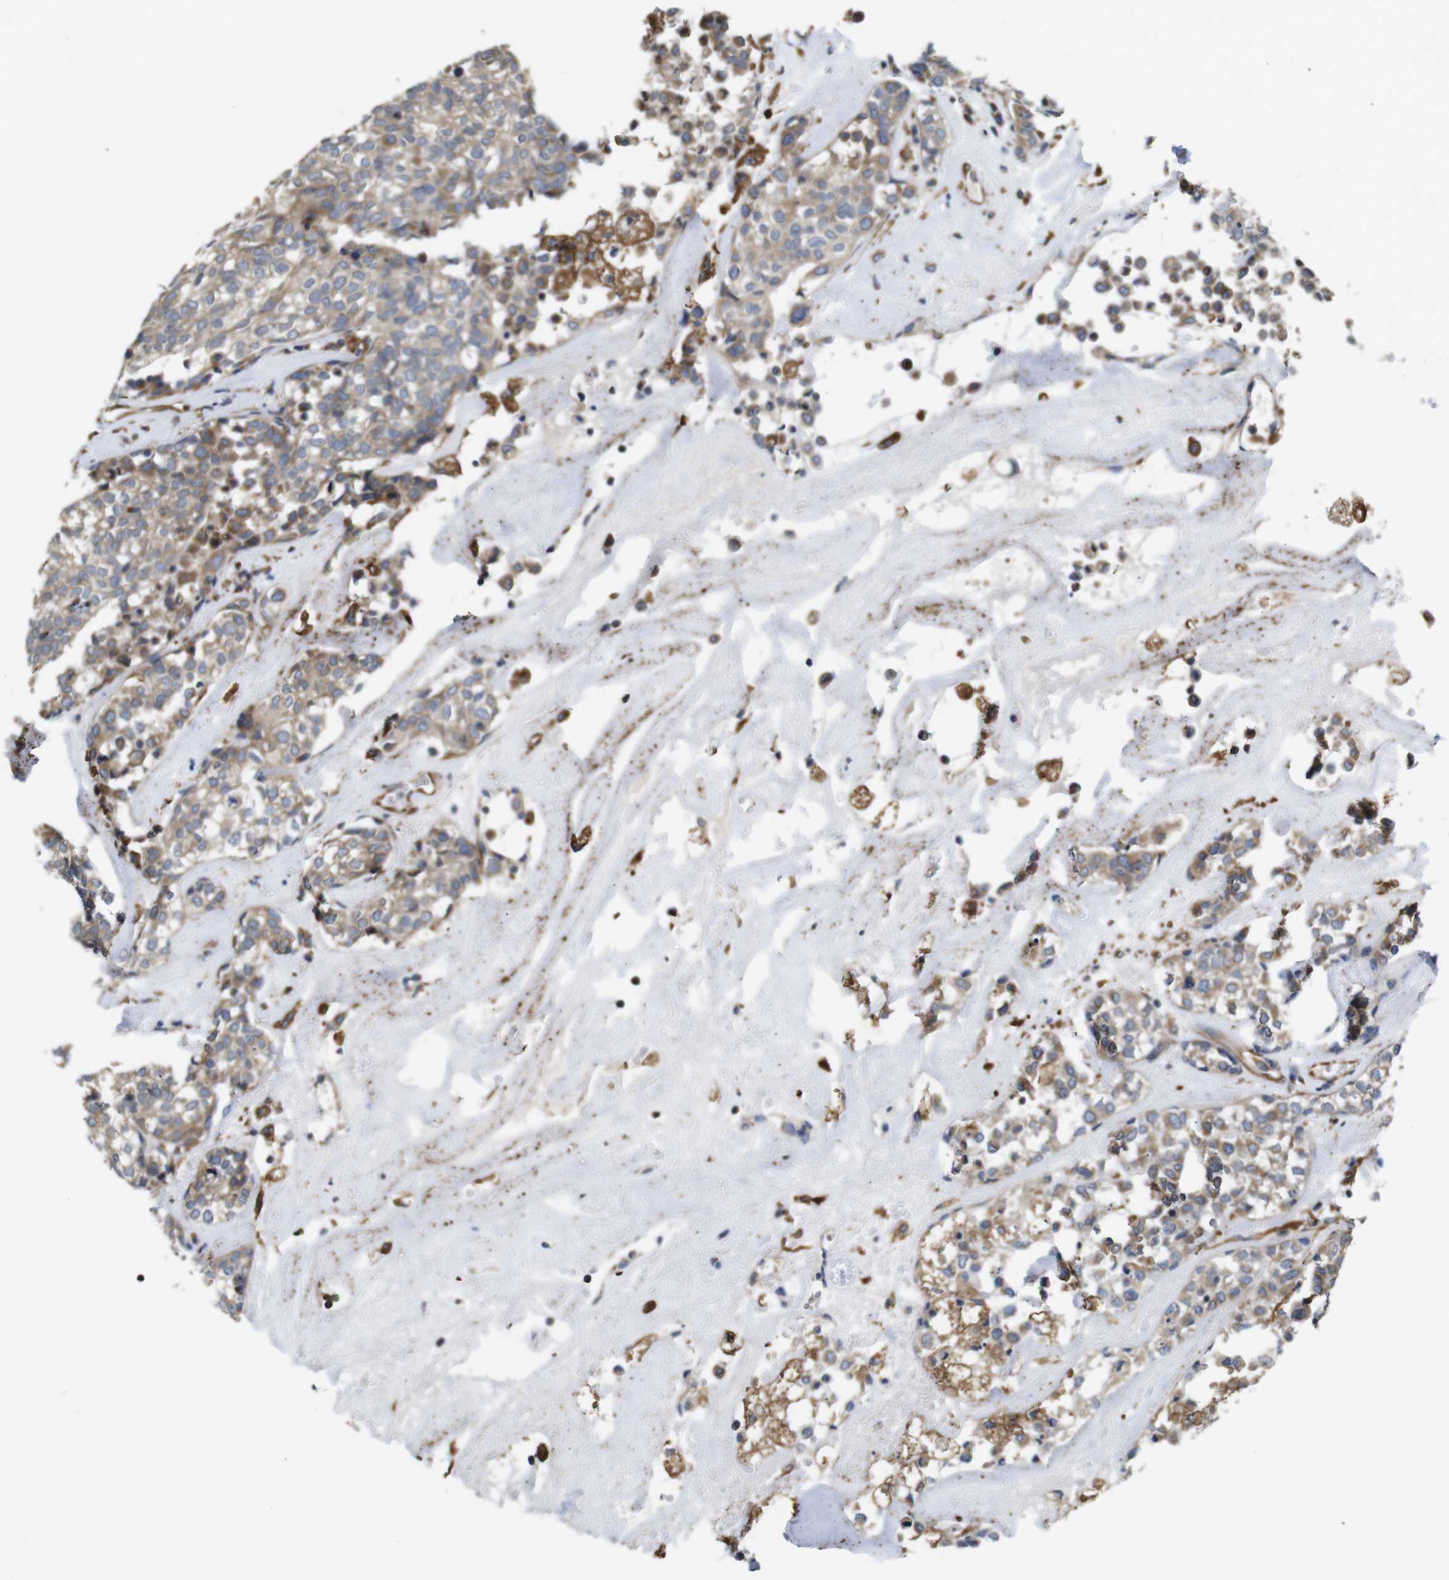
{"staining": {"intensity": "weak", "quantity": ">75%", "location": "cytoplasmic/membranous"}, "tissue": "head and neck cancer", "cell_type": "Tumor cells", "image_type": "cancer", "snomed": [{"axis": "morphology", "description": "Adenocarcinoma, NOS"}, {"axis": "topography", "description": "Salivary gland"}, {"axis": "topography", "description": "Head-Neck"}], "caption": "Head and neck adenocarcinoma was stained to show a protein in brown. There is low levels of weak cytoplasmic/membranous expression in approximately >75% of tumor cells.", "gene": "POMK", "patient": {"sex": "female", "age": 65}}